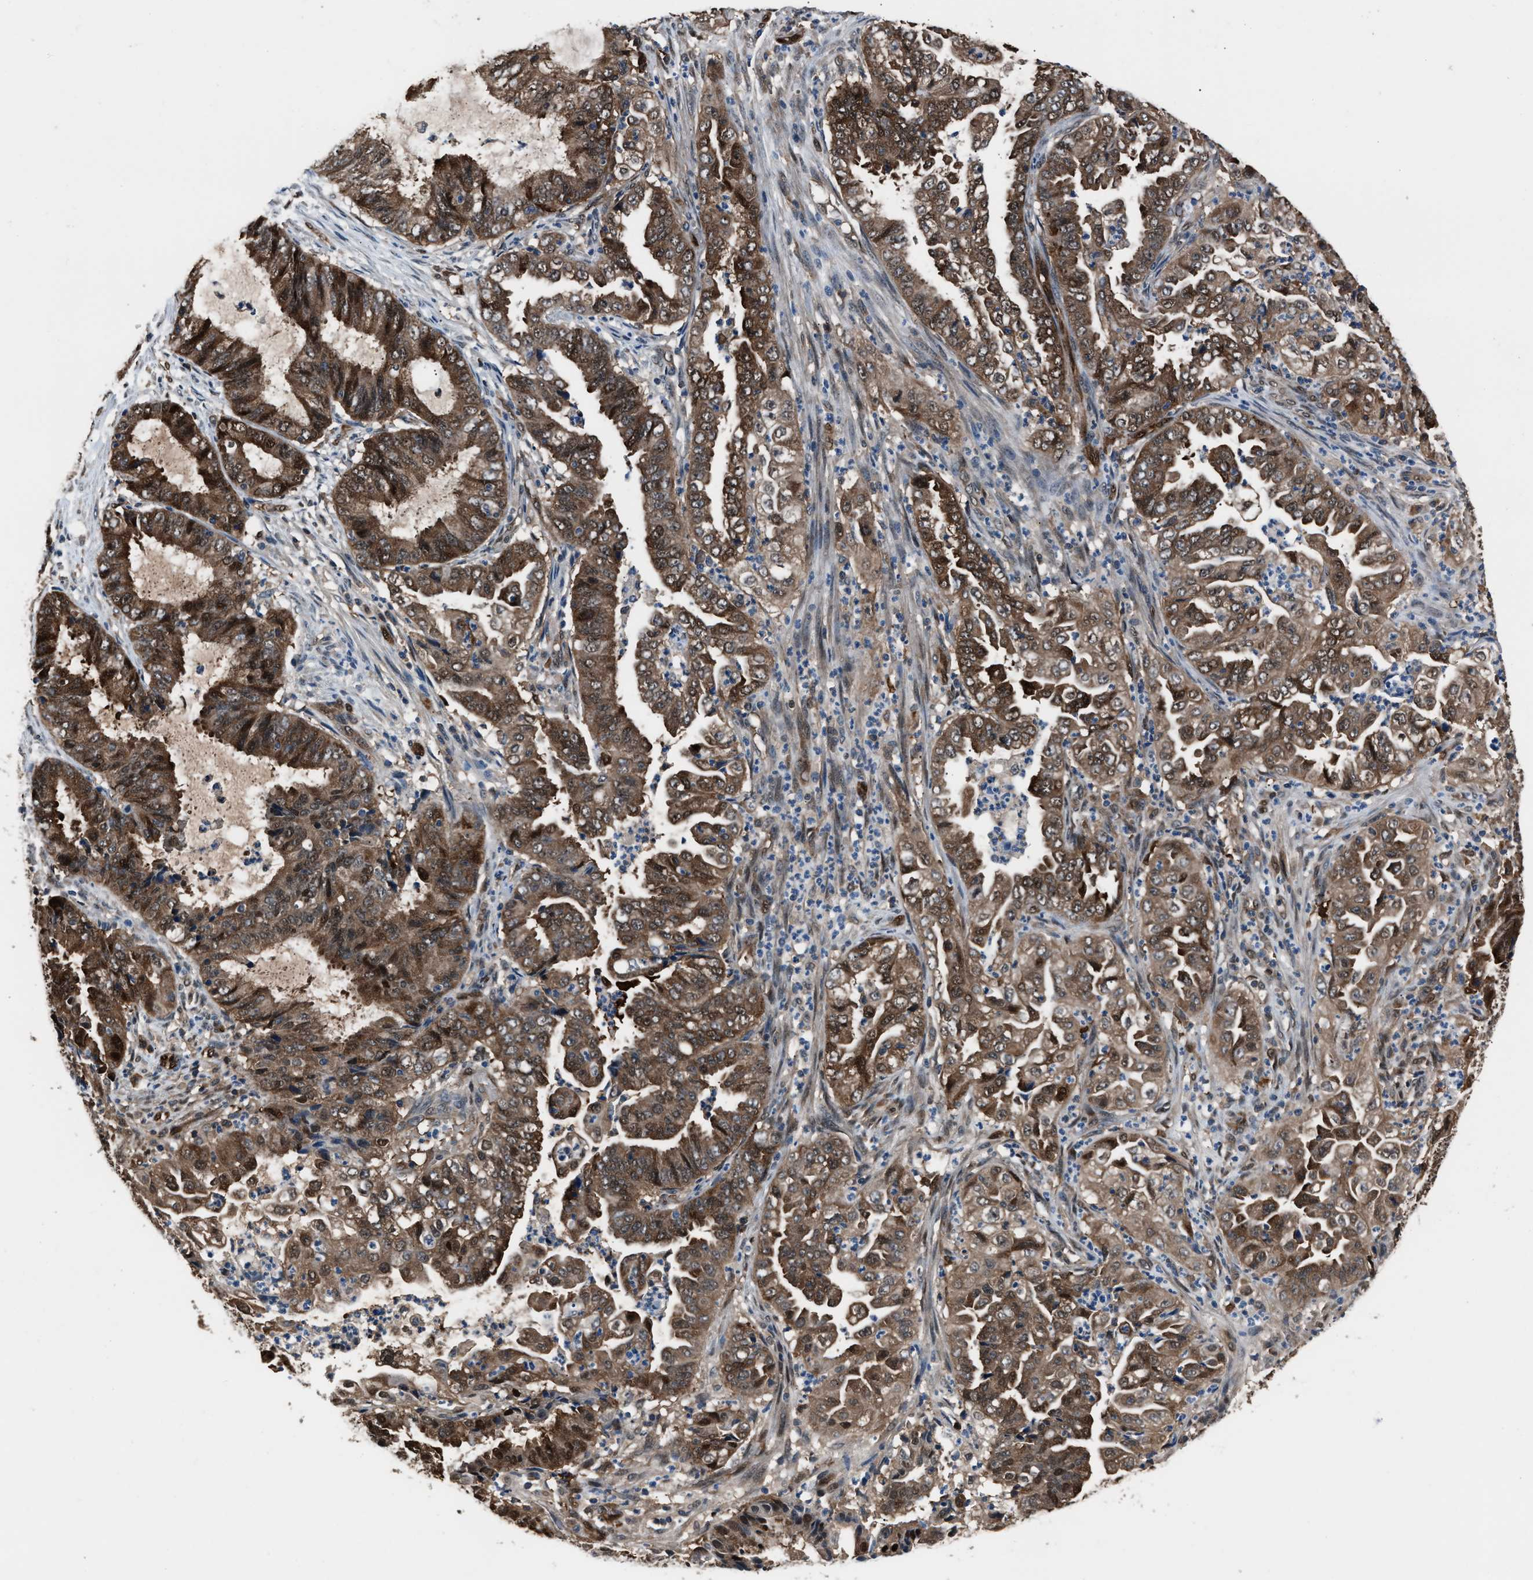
{"staining": {"intensity": "moderate", "quantity": ">75%", "location": "cytoplasmic/membranous,nuclear"}, "tissue": "endometrial cancer", "cell_type": "Tumor cells", "image_type": "cancer", "snomed": [{"axis": "morphology", "description": "Adenocarcinoma, NOS"}, {"axis": "topography", "description": "Endometrium"}], "caption": "A high-resolution micrograph shows IHC staining of endometrial adenocarcinoma, which displays moderate cytoplasmic/membranous and nuclear staining in about >75% of tumor cells. The staining is performed using DAB (3,3'-diaminobenzidine) brown chromogen to label protein expression. The nuclei are counter-stained blue using hematoxylin.", "gene": "PPA1", "patient": {"sex": "female", "age": 51}}